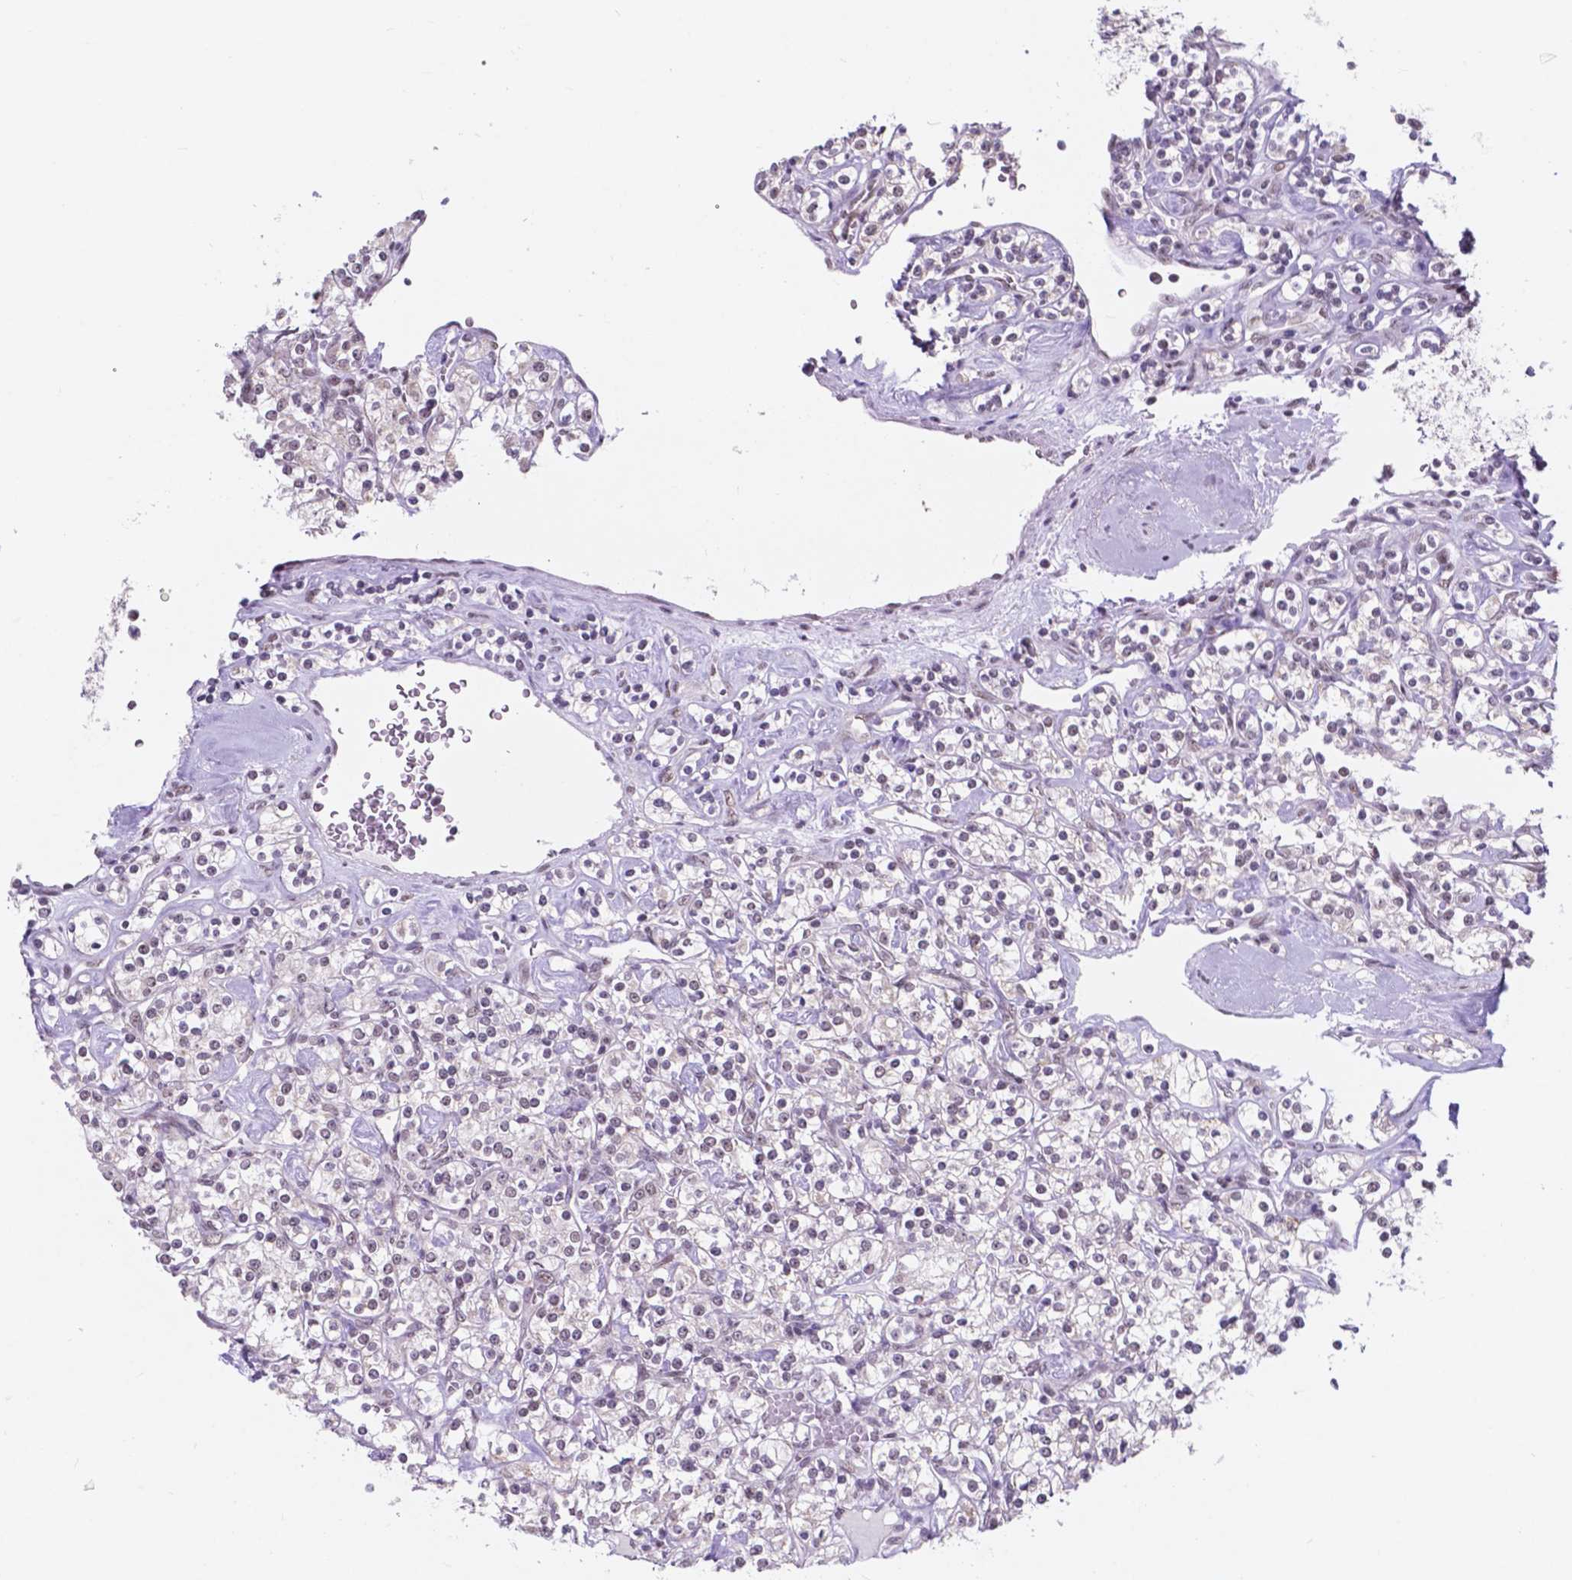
{"staining": {"intensity": "negative", "quantity": "none", "location": "none"}, "tissue": "renal cancer", "cell_type": "Tumor cells", "image_type": "cancer", "snomed": [{"axis": "morphology", "description": "Adenocarcinoma, NOS"}, {"axis": "topography", "description": "Kidney"}], "caption": "High magnification brightfield microscopy of adenocarcinoma (renal) stained with DAB (brown) and counterstained with hematoxylin (blue): tumor cells show no significant staining.", "gene": "BCAS2", "patient": {"sex": "male", "age": 77}}